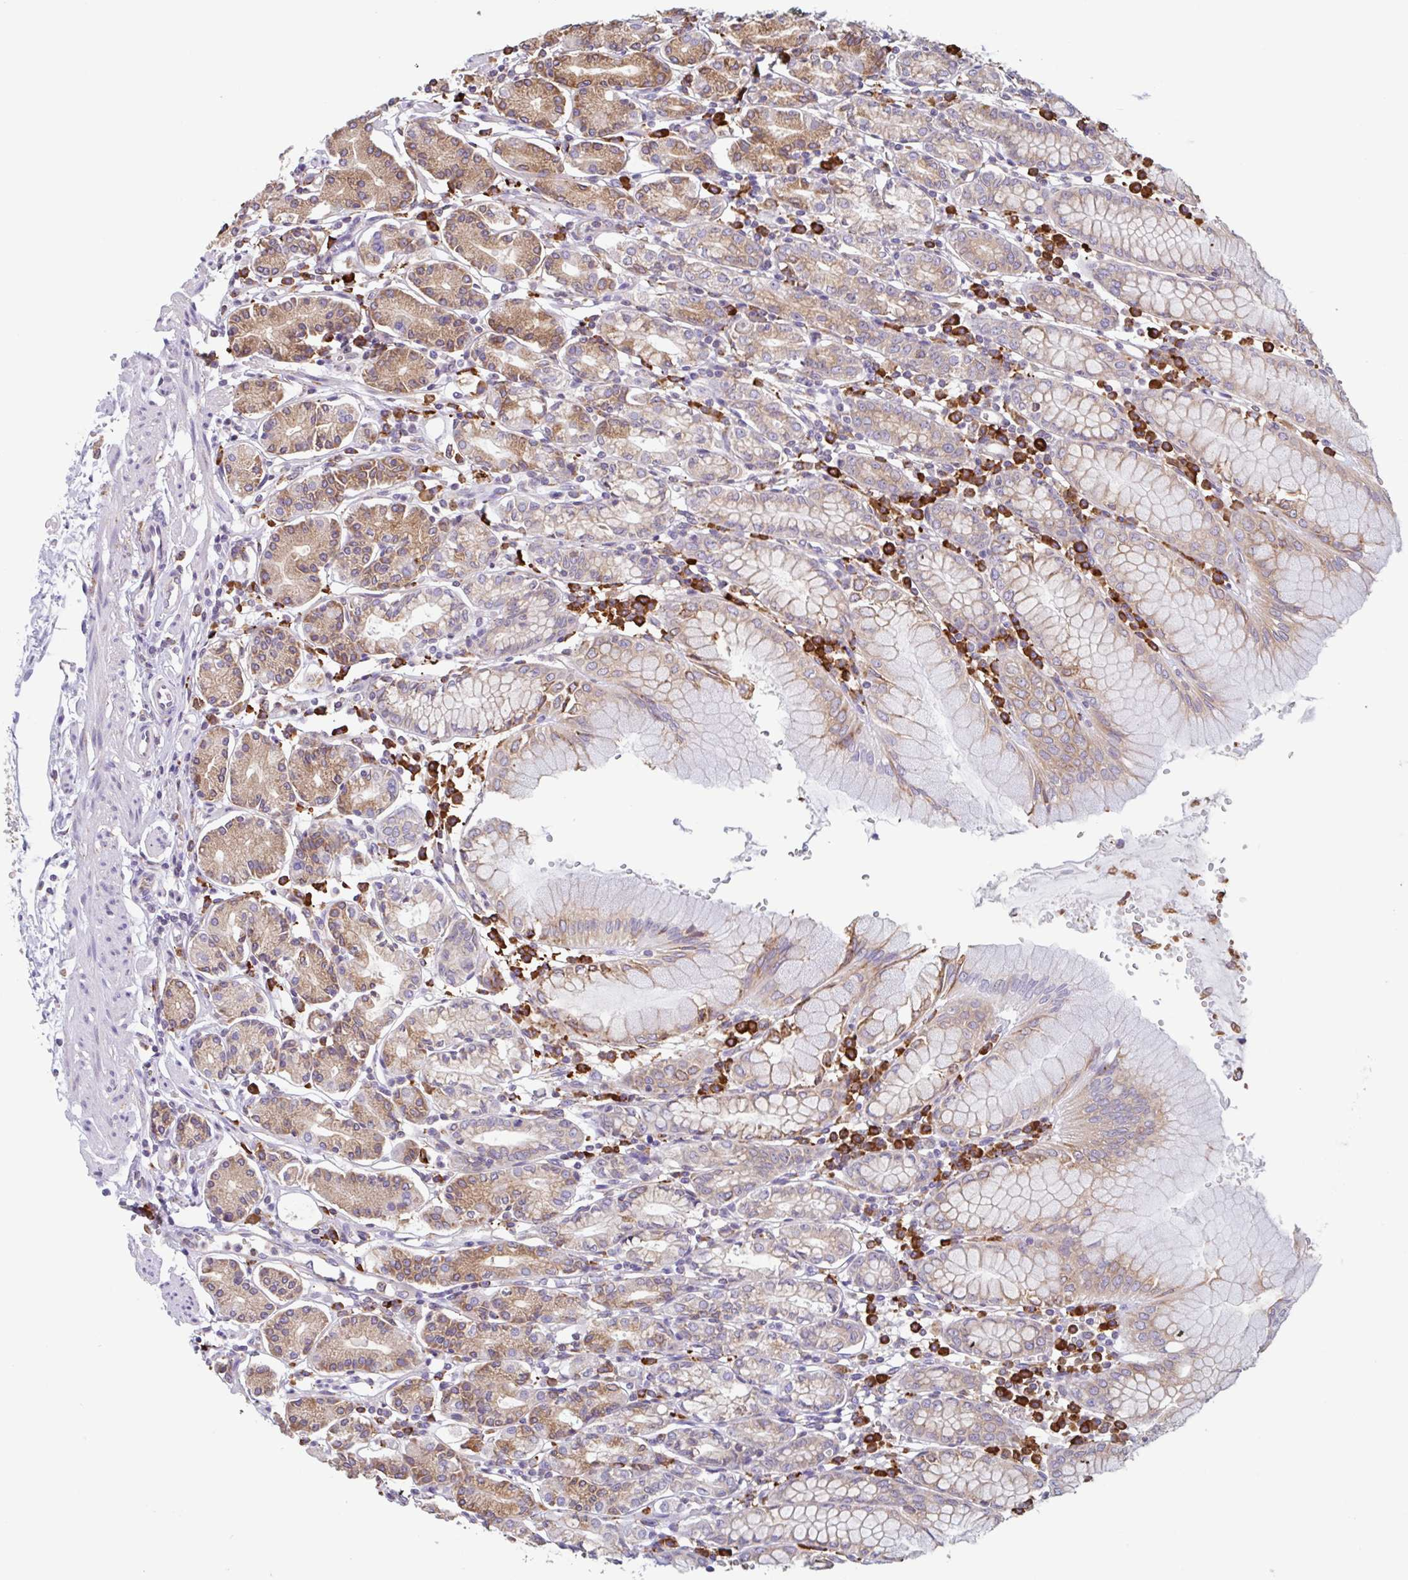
{"staining": {"intensity": "moderate", "quantity": "25%-75%", "location": "cytoplasmic/membranous"}, "tissue": "stomach", "cell_type": "Glandular cells", "image_type": "normal", "snomed": [{"axis": "morphology", "description": "Normal tissue, NOS"}, {"axis": "topography", "description": "Stomach"}], "caption": "Immunohistochemical staining of normal stomach exhibits moderate cytoplasmic/membranous protein positivity in about 25%-75% of glandular cells. (IHC, brightfield microscopy, high magnification).", "gene": "DOK4", "patient": {"sex": "female", "age": 62}}